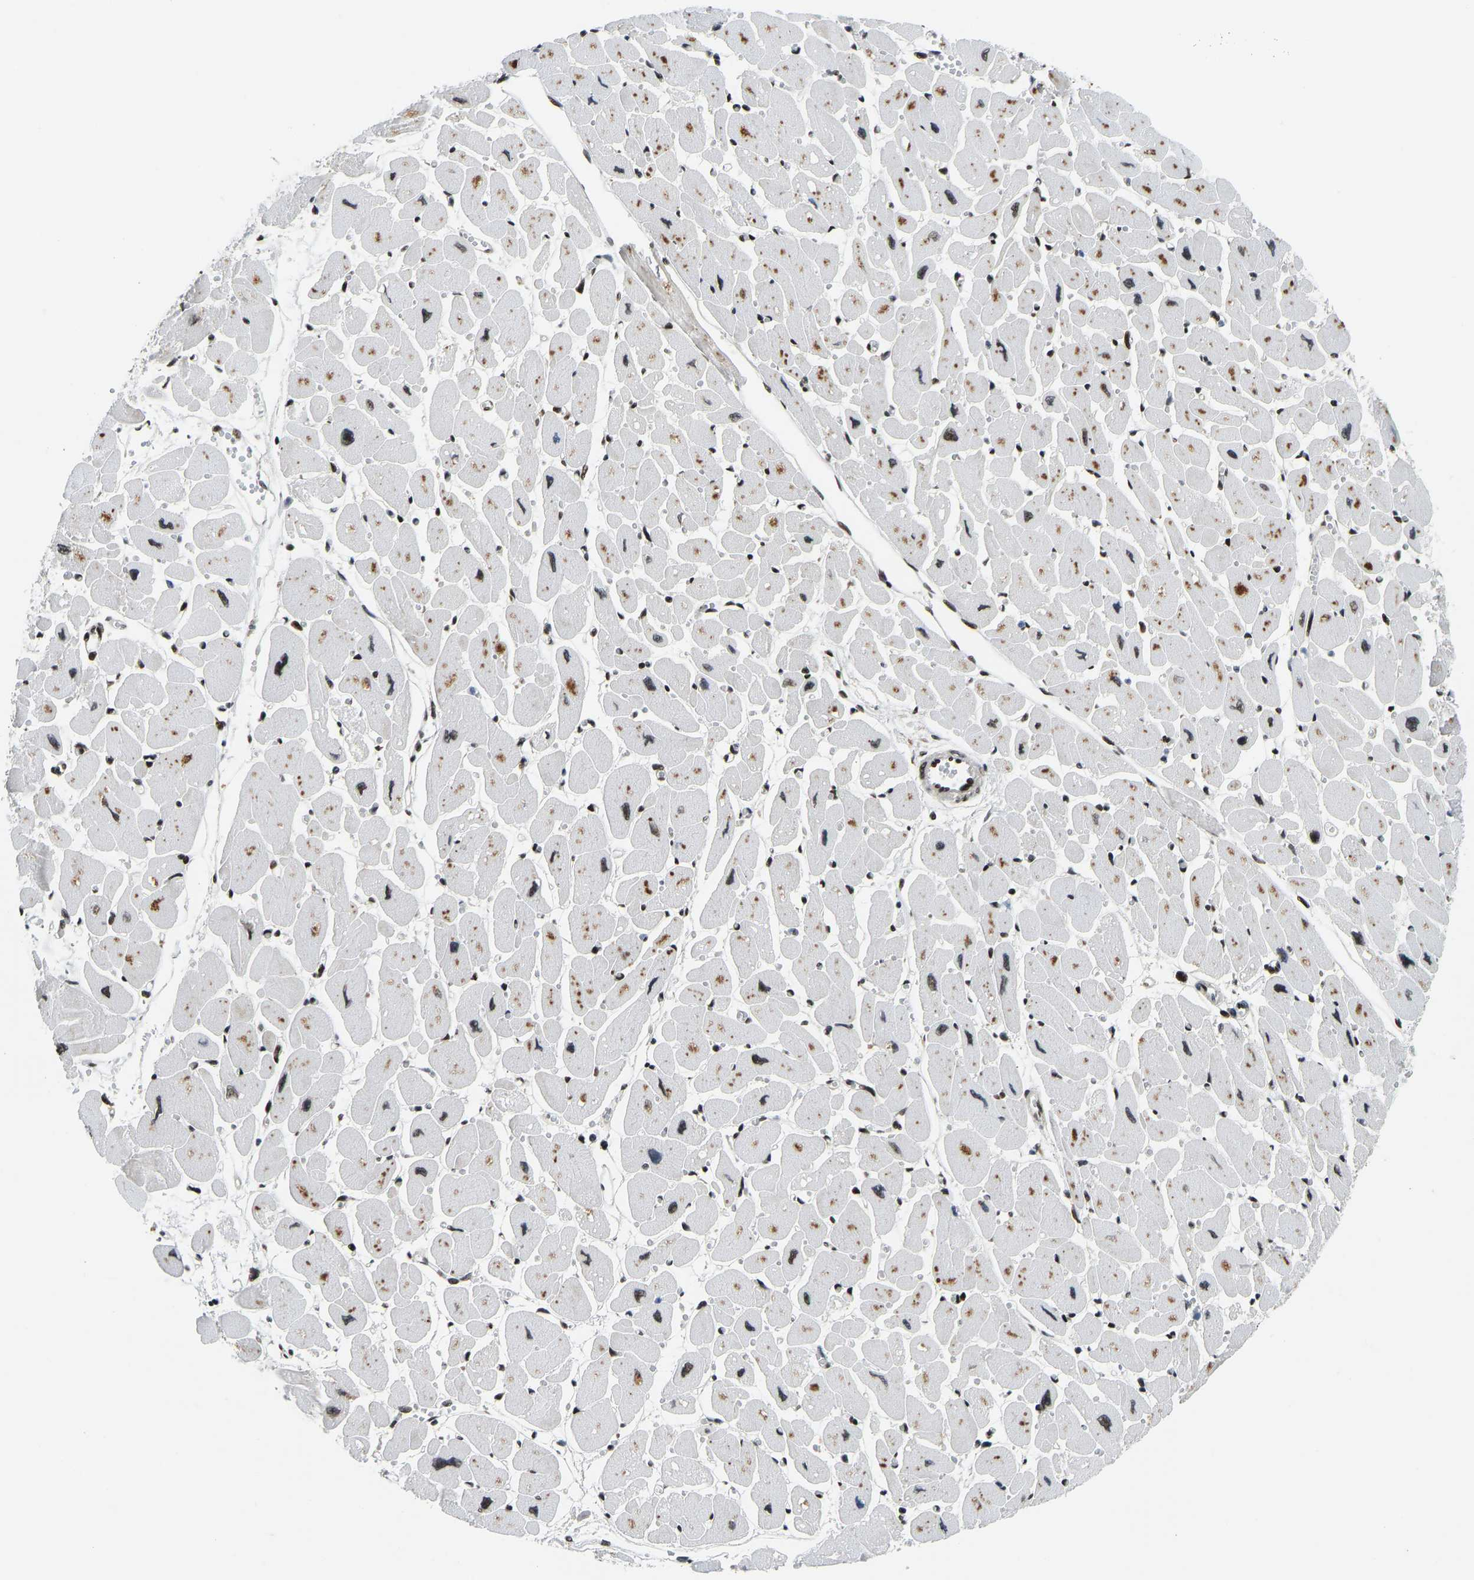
{"staining": {"intensity": "strong", "quantity": "25%-75%", "location": "cytoplasmic/membranous,nuclear"}, "tissue": "heart muscle", "cell_type": "Cardiomyocytes", "image_type": "normal", "snomed": [{"axis": "morphology", "description": "Normal tissue, NOS"}, {"axis": "topography", "description": "Heart"}], "caption": "Immunohistochemistry (DAB) staining of normal human heart muscle exhibits strong cytoplasmic/membranous,nuclear protein staining in about 25%-75% of cardiomyocytes.", "gene": "FOXK1", "patient": {"sex": "female", "age": 54}}